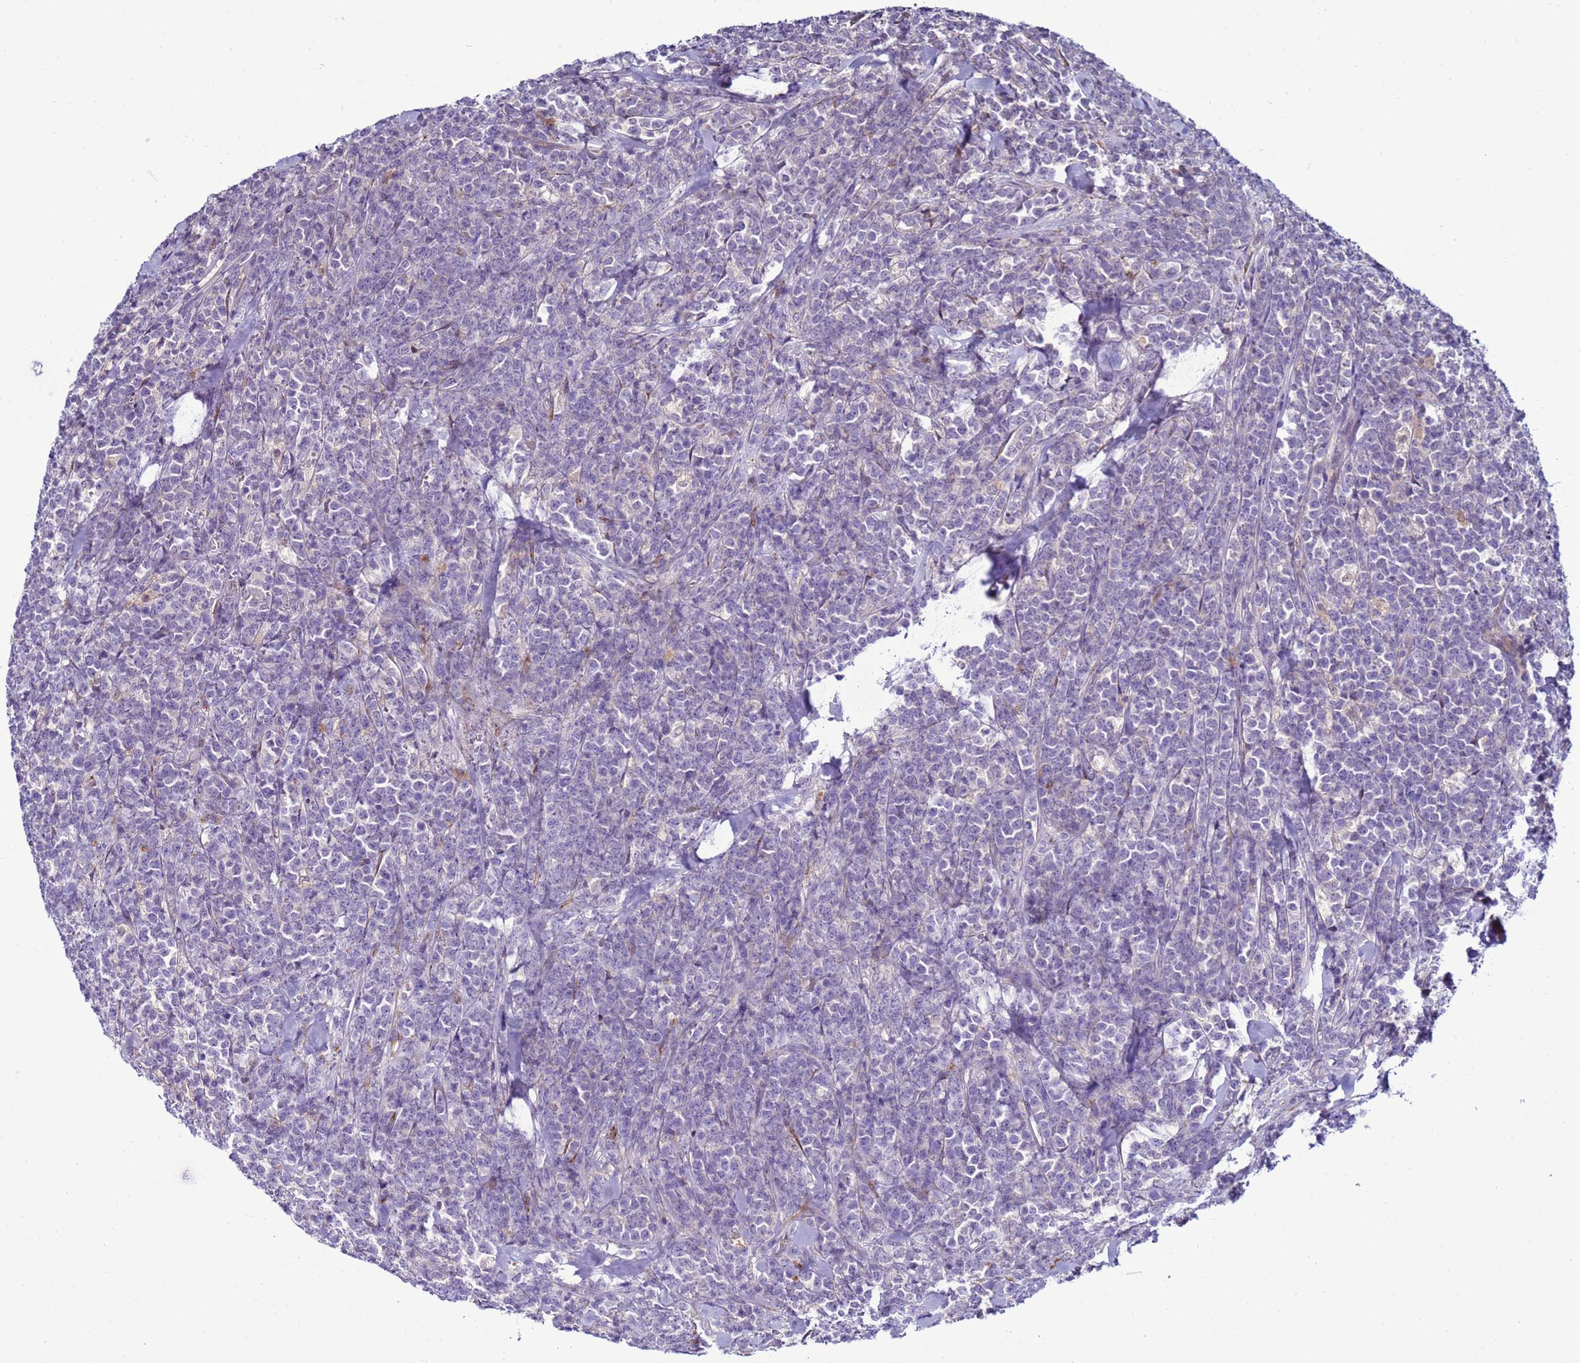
{"staining": {"intensity": "negative", "quantity": "none", "location": "none"}, "tissue": "lymphoma", "cell_type": "Tumor cells", "image_type": "cancer", "snomed": [{"axis": "morphology", "description": "Malignant lymphoma, non-Hodgkin's type, High grade"}, {"axis": "topography", "description": "Small intestine"}], "caption": "Tumor cells show no significant protein expression in high-grade malignant lymphoma, non-Hodgkin's type.", "gene": "NAT2", "patient": {"sex": "male", "age": 8}}